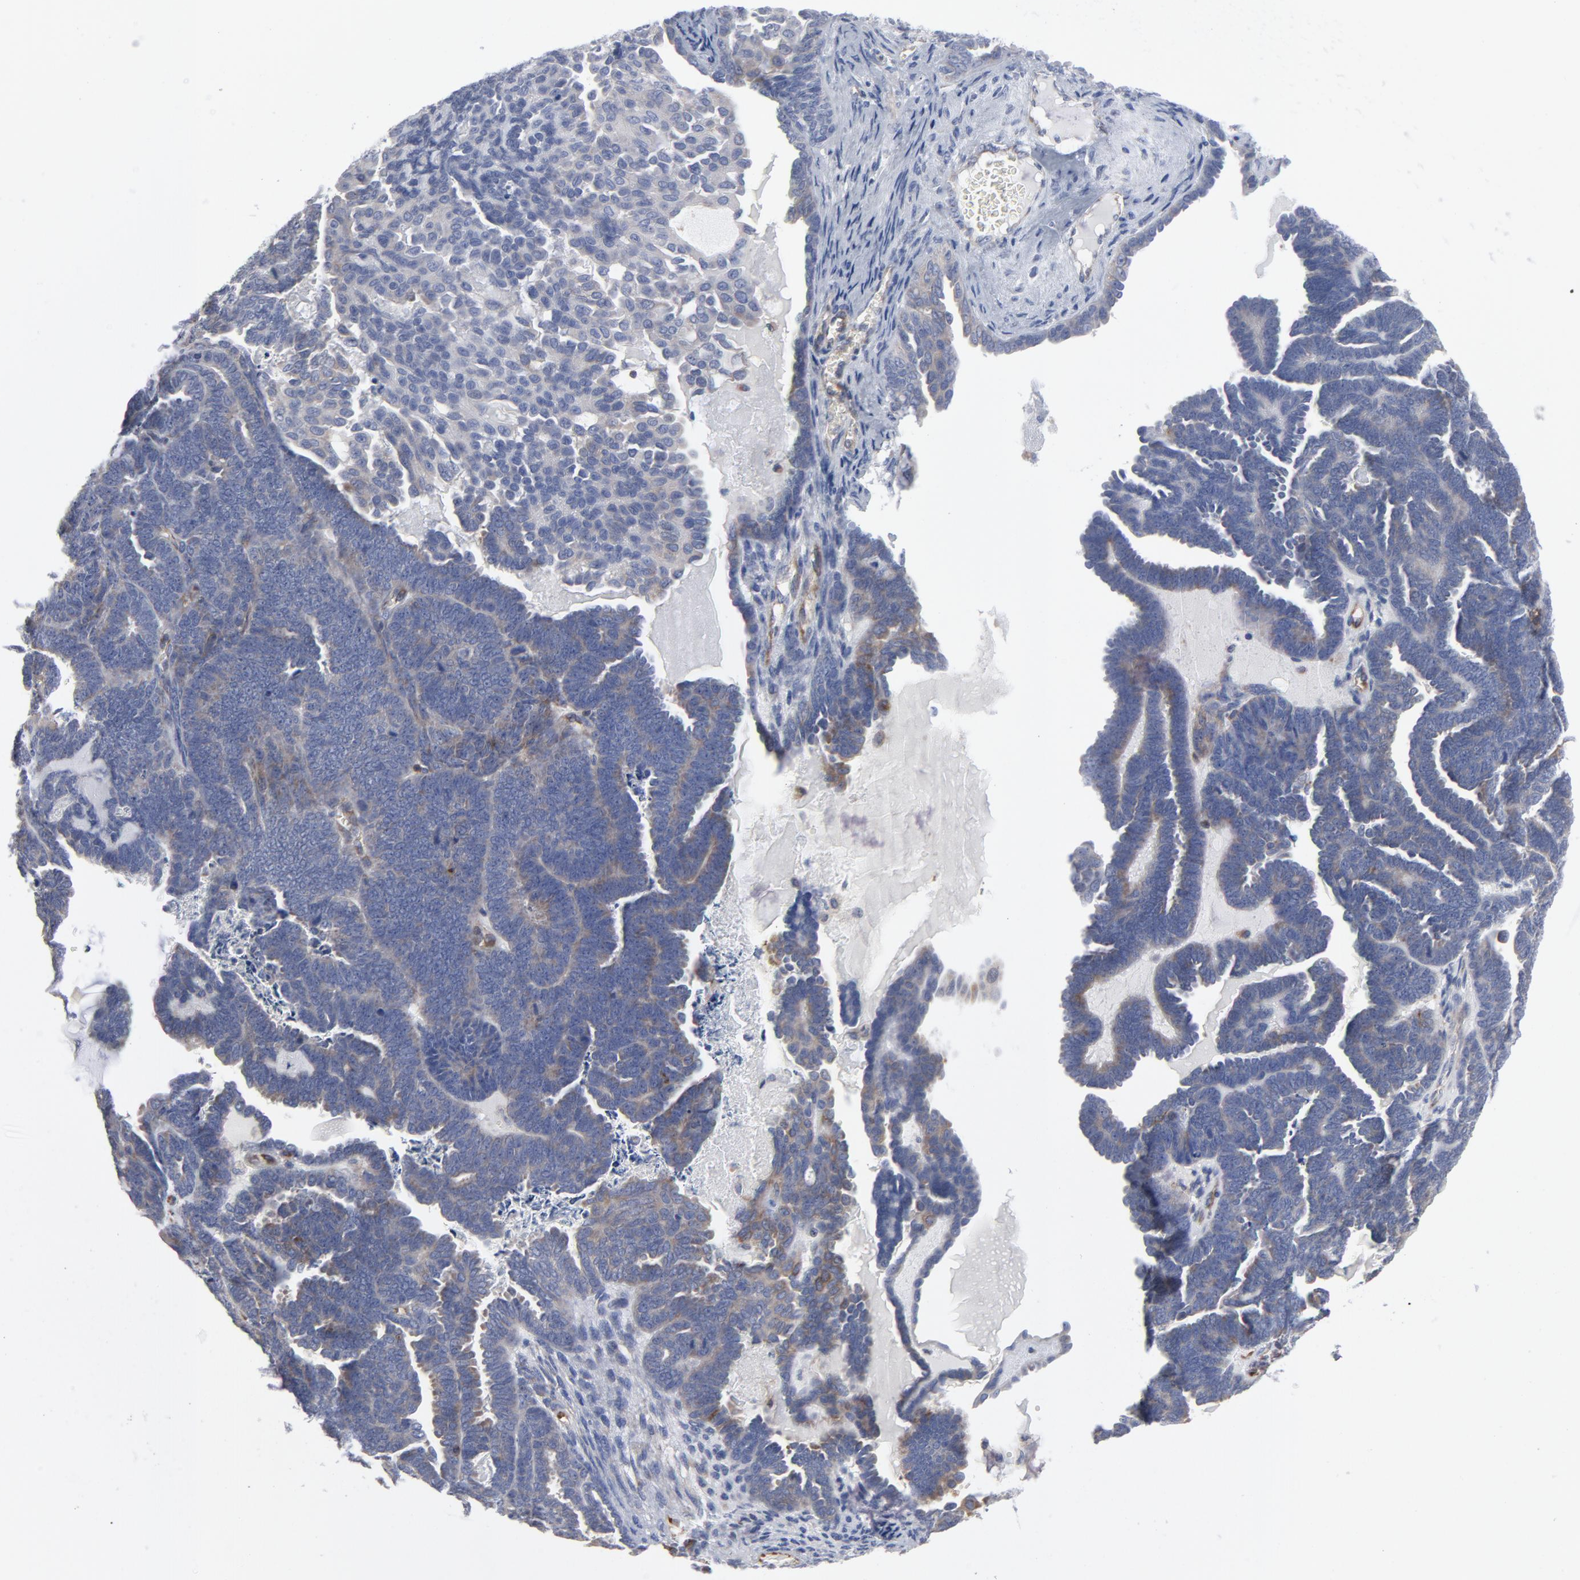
{"staining": {"intensity": "weak", "quantity": "25%-75%", "location": "cytoplasmic/membranous"}, "tissue": "endometrial cancer", "cell_type": "Tumor cells", "image_type": "cancer", "snomed": [{"axis": "morphology", "description": "Neoplasm, malignant, NOS"}, {"axis": "topography", "description": "Endometrium"}], "caption": "The image displays immunohistochemical staining of endometrial cancer. There is weak cytoplasmic/membranous staining is identified in about 25%-75% of tumor cells.", "gene": "OXA1L", "patient": {"sex": "female", "age": 74}}